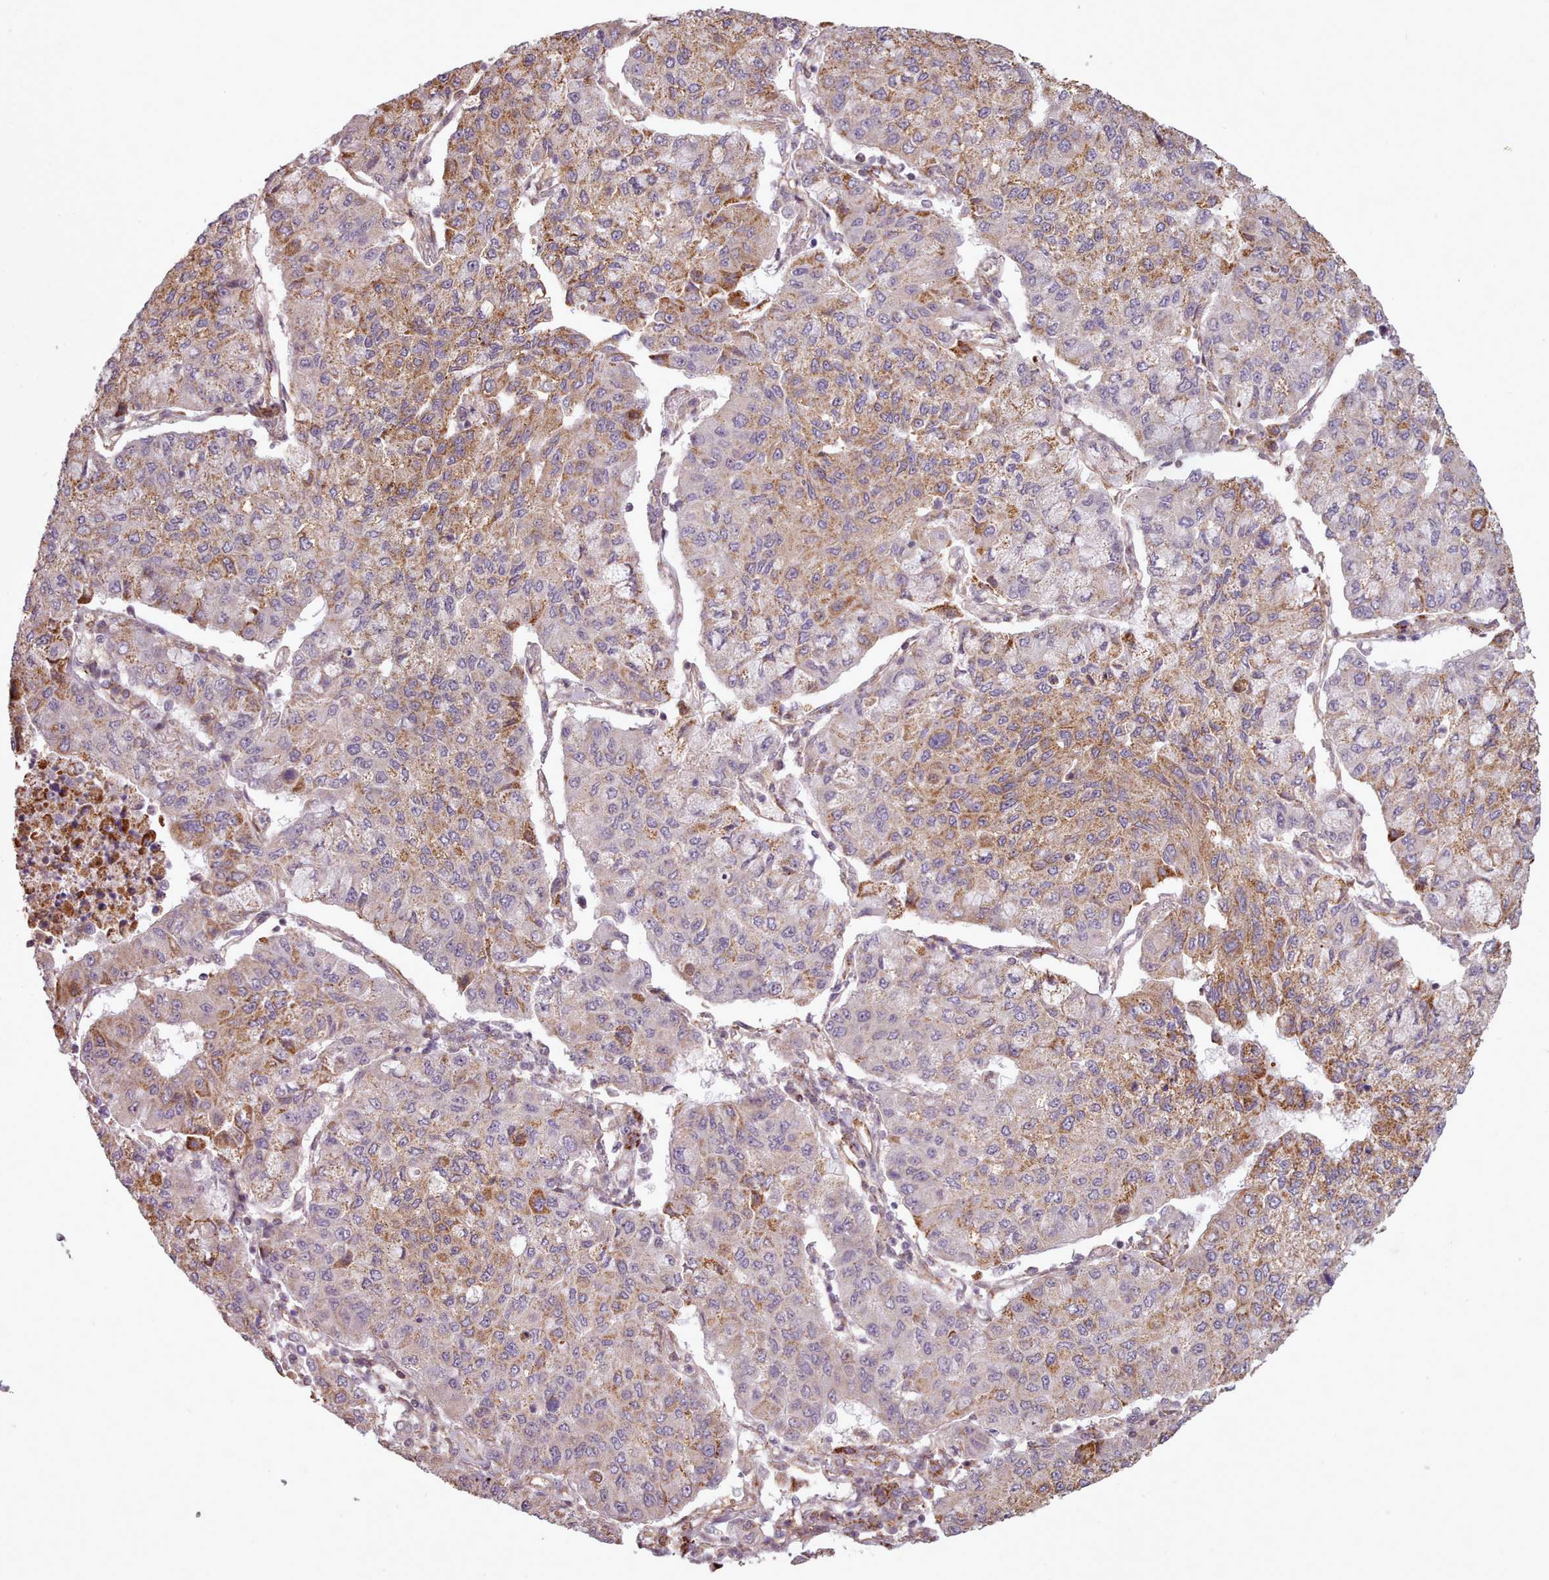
{"staining": {"intensity": "moderate", "quantity": "<25%", "location": "cytoplasmic/membranous"}, "tissue": "lung cancer", "cell_type": "Tumor cells", "image_type": "cancer", "snomed": [{"axis": "morphology", "description": "Squamous cell carcinoma, NOS"}, {"axis": "topography", "description": "Lung"}], "caption": "Immunohistochemistry (DAB) staining of squamous cell carcinoma (lung) exhibits moderate cytoplasmic/membranous protein expression in approximately <25% of tumor cells.", "gene": "ZMYM4", "patient": {"sex": "male", "age": 74}}